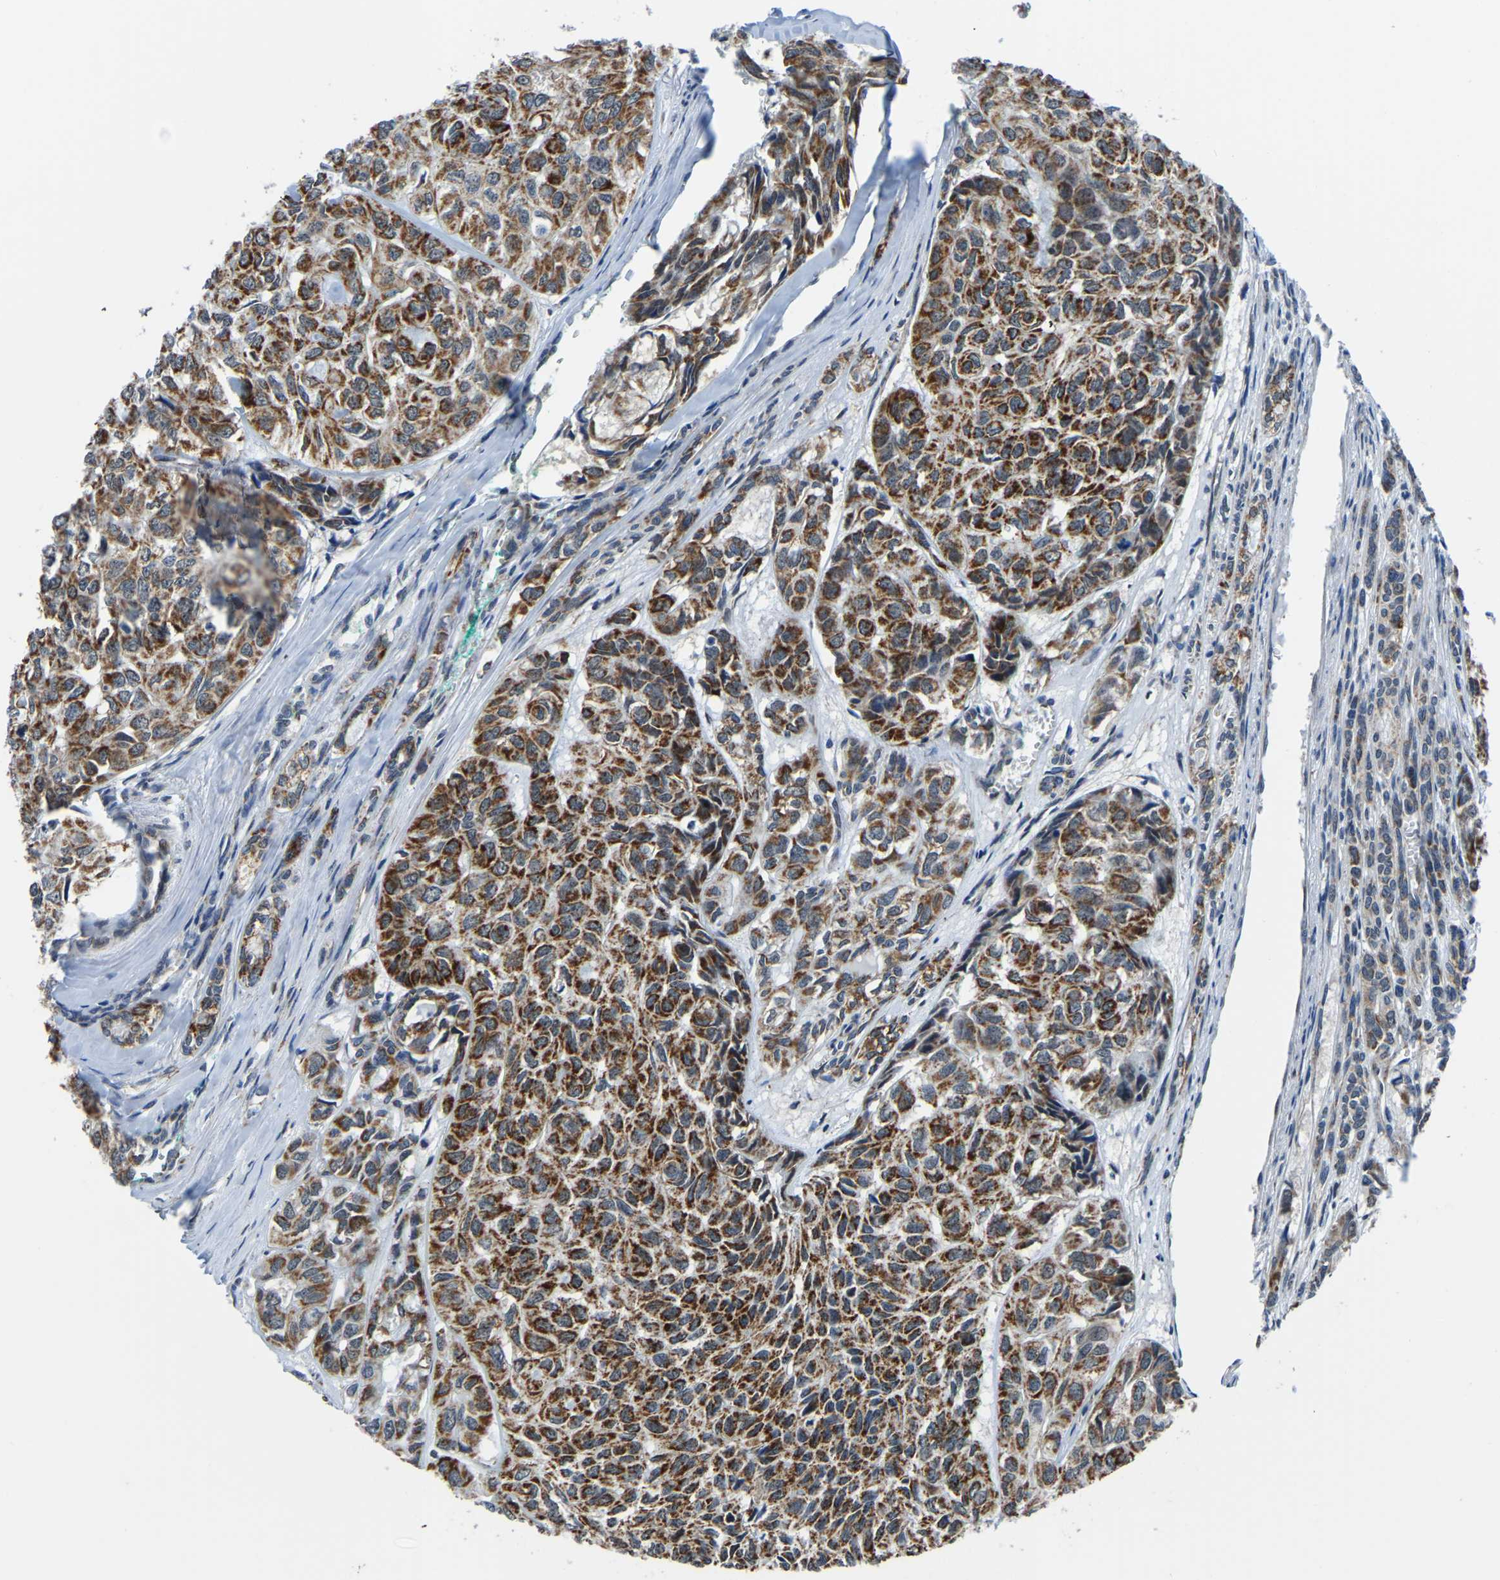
{"staining": {"intensity": "strong", "quantity": ">75%", "location": "cytoplasmic/membranous"}, "tissue": "head and neck cancer", "cell_type": "Tumor cells", "image_type": "cancer", "snomed": [{"axis": "morphology", "description": "Adenocarcinoma, NOS"}, {"axis": "topography", "description": "Salivary gland, NOS"}, {"axis": "topography", "description": "Head-Neck"}], "caption": "Protein analysis of head and neck adenocarcinoma tissue demonstrates strong cytoplasmic/membranous expression in approximately >75% of tumor cells. The staining was performed using DAB (3,3'-diaminobenzidine) to visualize the protein expression in brown, while the nuclei were stained in blue with hematoxylin (Magnification: 20x).", "gene": "BNIP3L", "patient": {"sex": "female", "age": 76}}